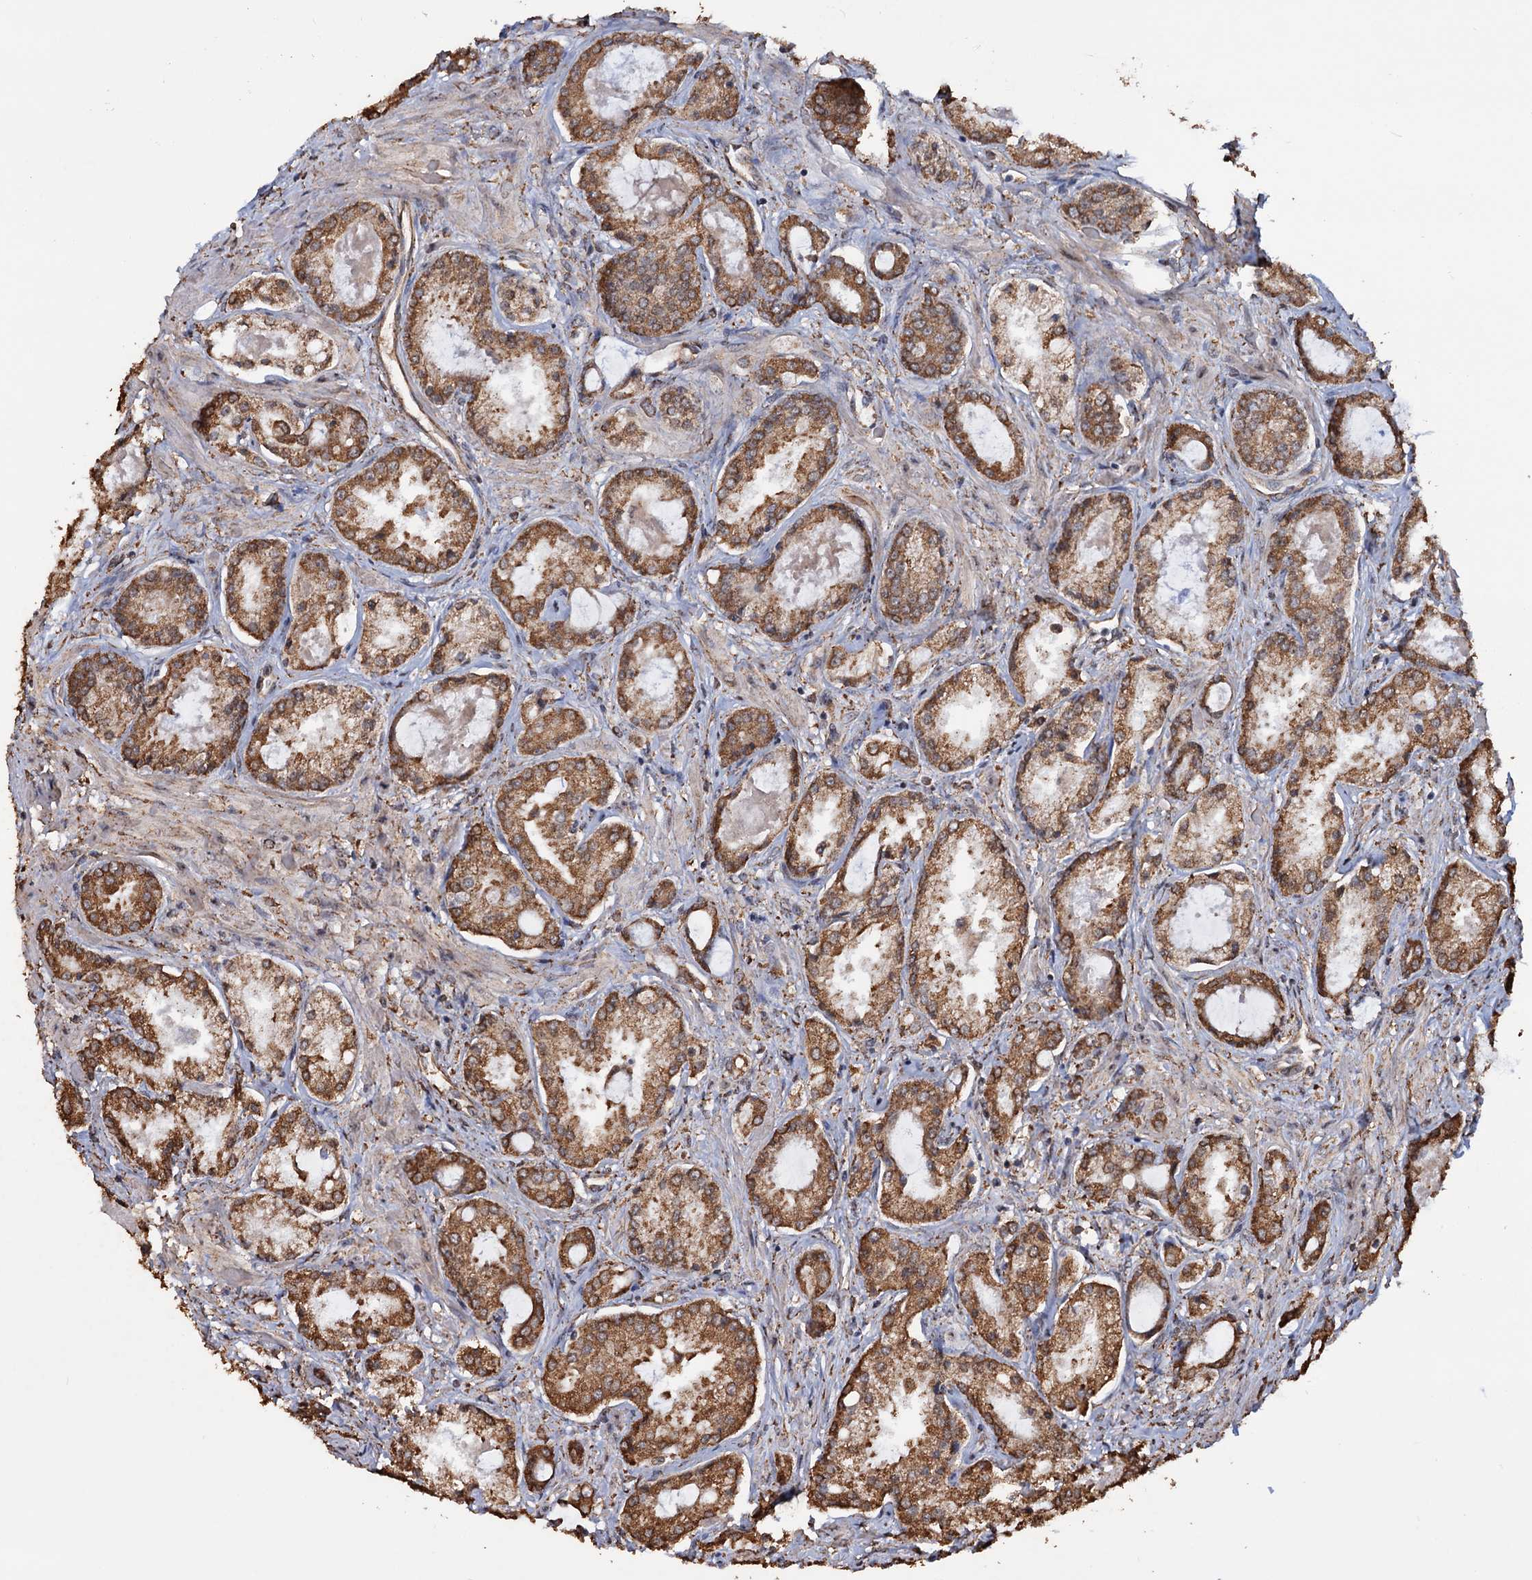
{"staining": {"intensity": "moderate", "quantity": ">75%", "location": "cytoplasmic/membranous"}, "tissue": "prostate cancer", "cell_type": "Tumor cells", "image_type": "cancer", "snomed": [{"axis": "morphology", "description": "Adenocarcinoma, Low grade"}, {"axis": "topography", "description": "Prostate"}], "caption": "High-magnification brightfield microscopy of adenocarcinoma (low-grade) (prostate) stained with DAB (3,3'-diaminobenzidine) (brown) and counterstained with hematoxylin (blue). tumor cells exhibit moderate cytoplasmic/membranous positivity is appreciated in about>75% of cells.", "gene": "TBC1D12", "patient": {"sex": "male", "age": 68}}